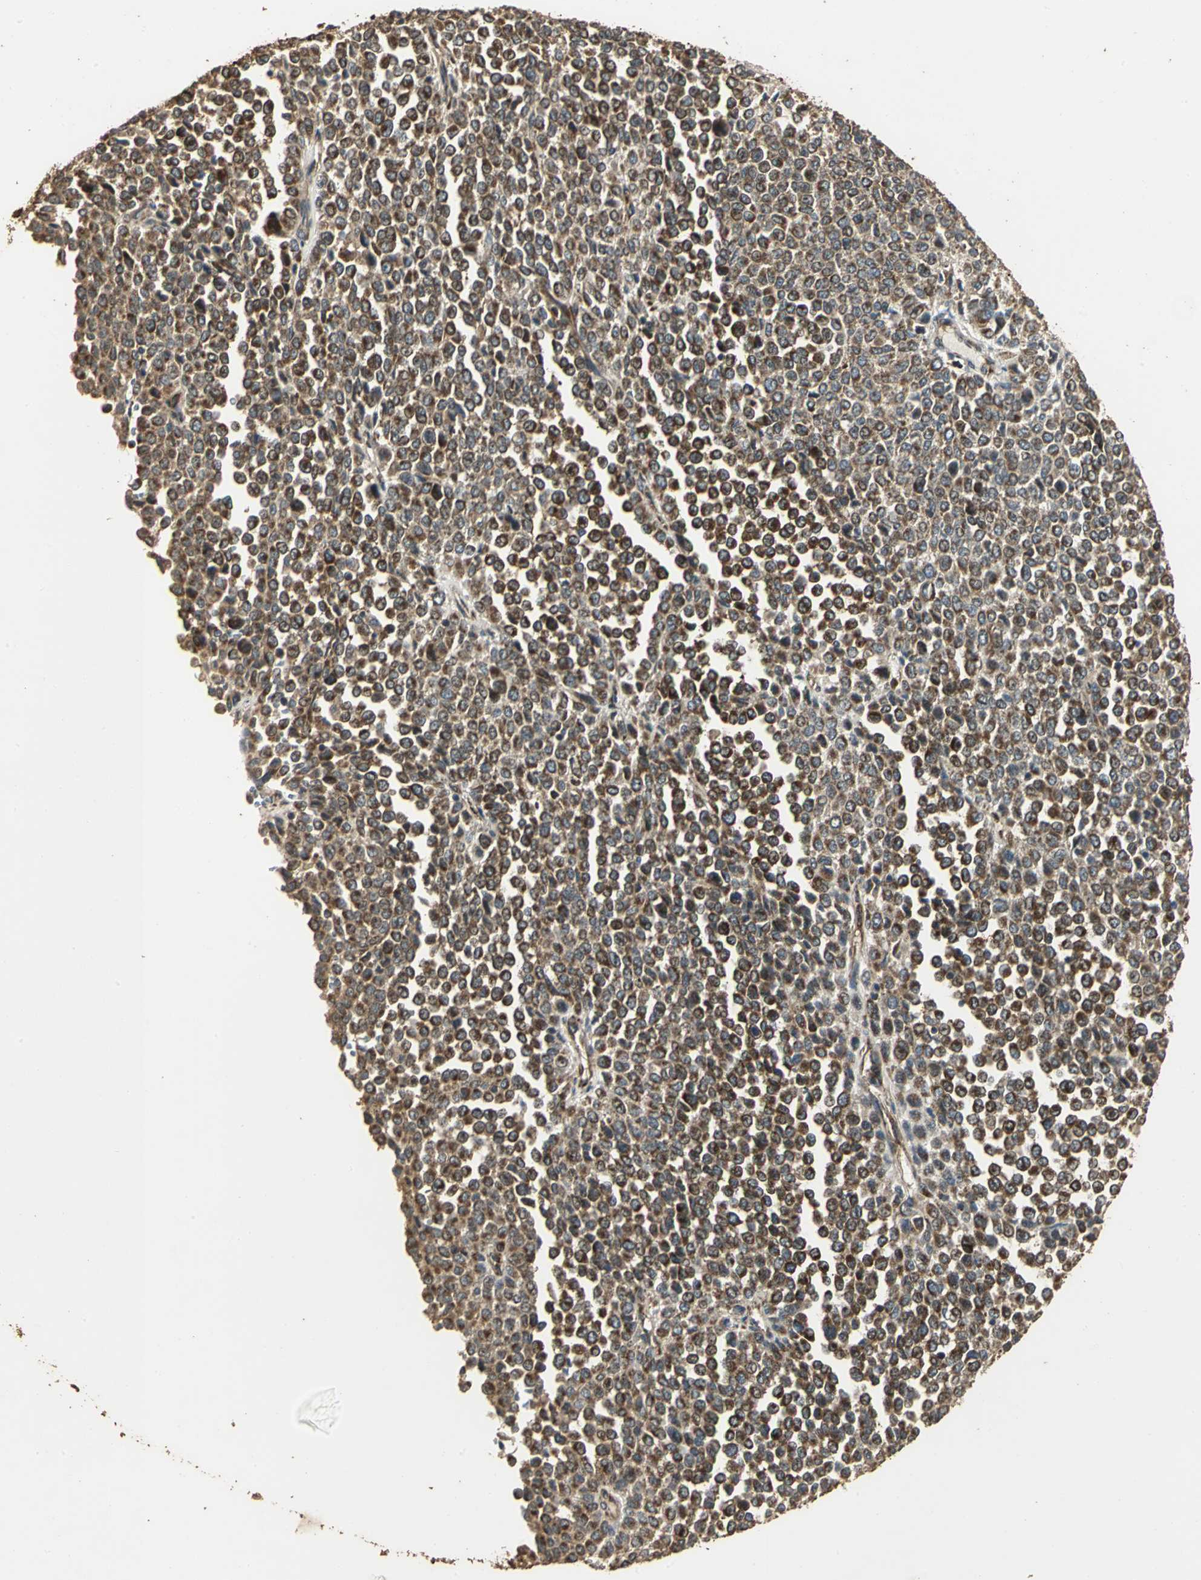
{"staining": {"intensity": "strong", "quantity": ">75%", "location": "cytoplasmic/membranous"}, "tissue": "melanoma", "cell_type": "Tumor cells", "image_type": "cancer", "snomed": [{"axis": "morphology", "description": "Malignant melanoma, Metastatic site"}, {"axis": "topography", "description": "Pancreas"}], "caption": "Immunohistochemistry (IHC) image of melanoma stained for a protein (brown), which shows high levels of strong cytoplasmic/membranous staining in approximately >75% of tumor cells.", "gene": "KANK1", "patient": {"sex": "female", "age": 30}}